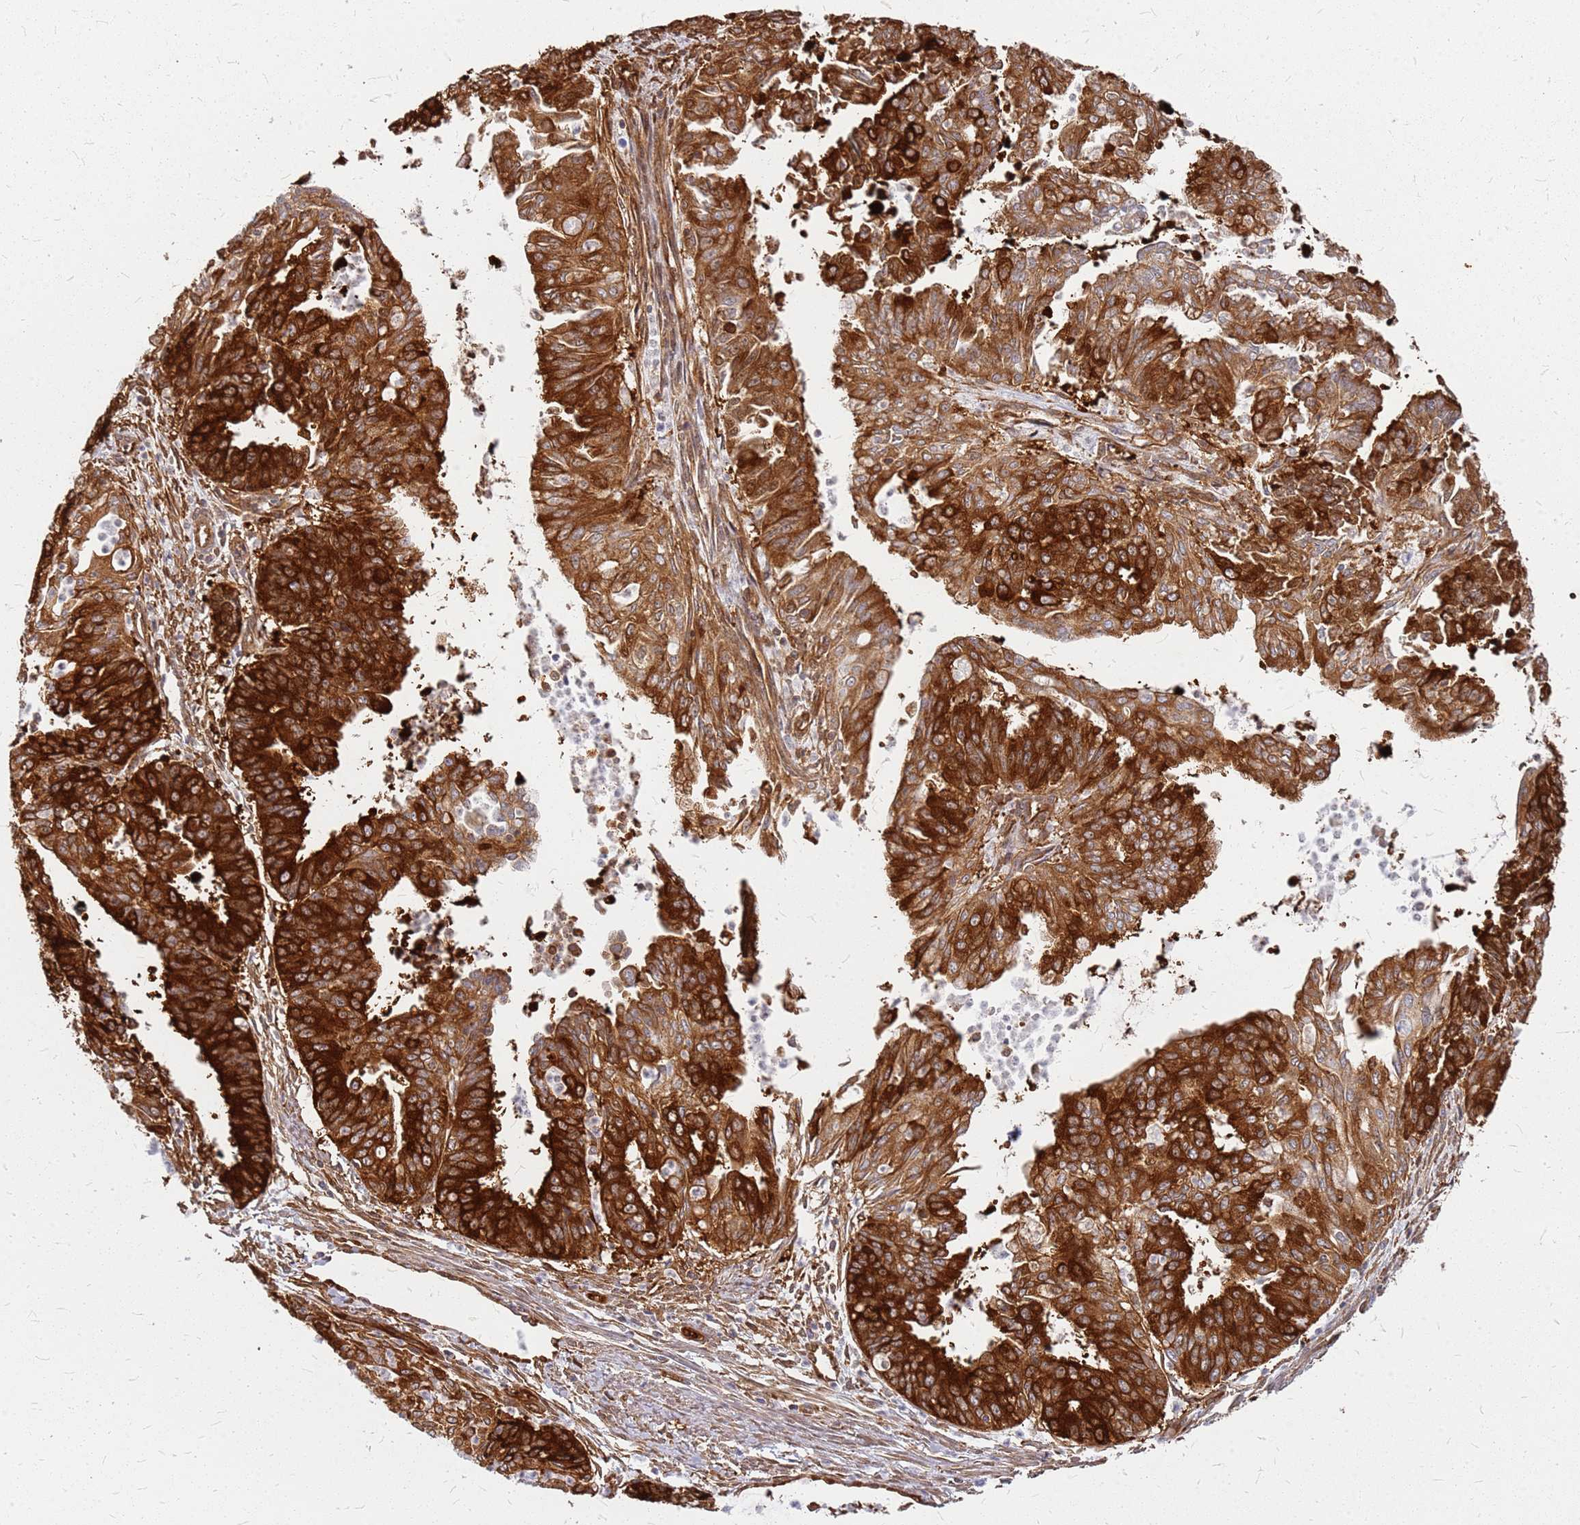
{"staining": {"intensity": "strong", "quantity": ">75%", "location": "cytoplasmic/membranous"}, "tissue": "endometrial cancer", "cell_type": "Tumor cells", "image_type": "cancer", "snomed": [{"axis": "morphology", "description": "Adenocarcinoma, NOS"}, {"axis": "topography", "description": "Endometrium"}], "caption": "Brown immunohistochemical staining in endometrial adenocarcinoma displays strong cytoplasmic/membranous expression in approximately >75% of tumor cells.", "gene": "HDX", "patient": {"sex": "female", "age": 73}}